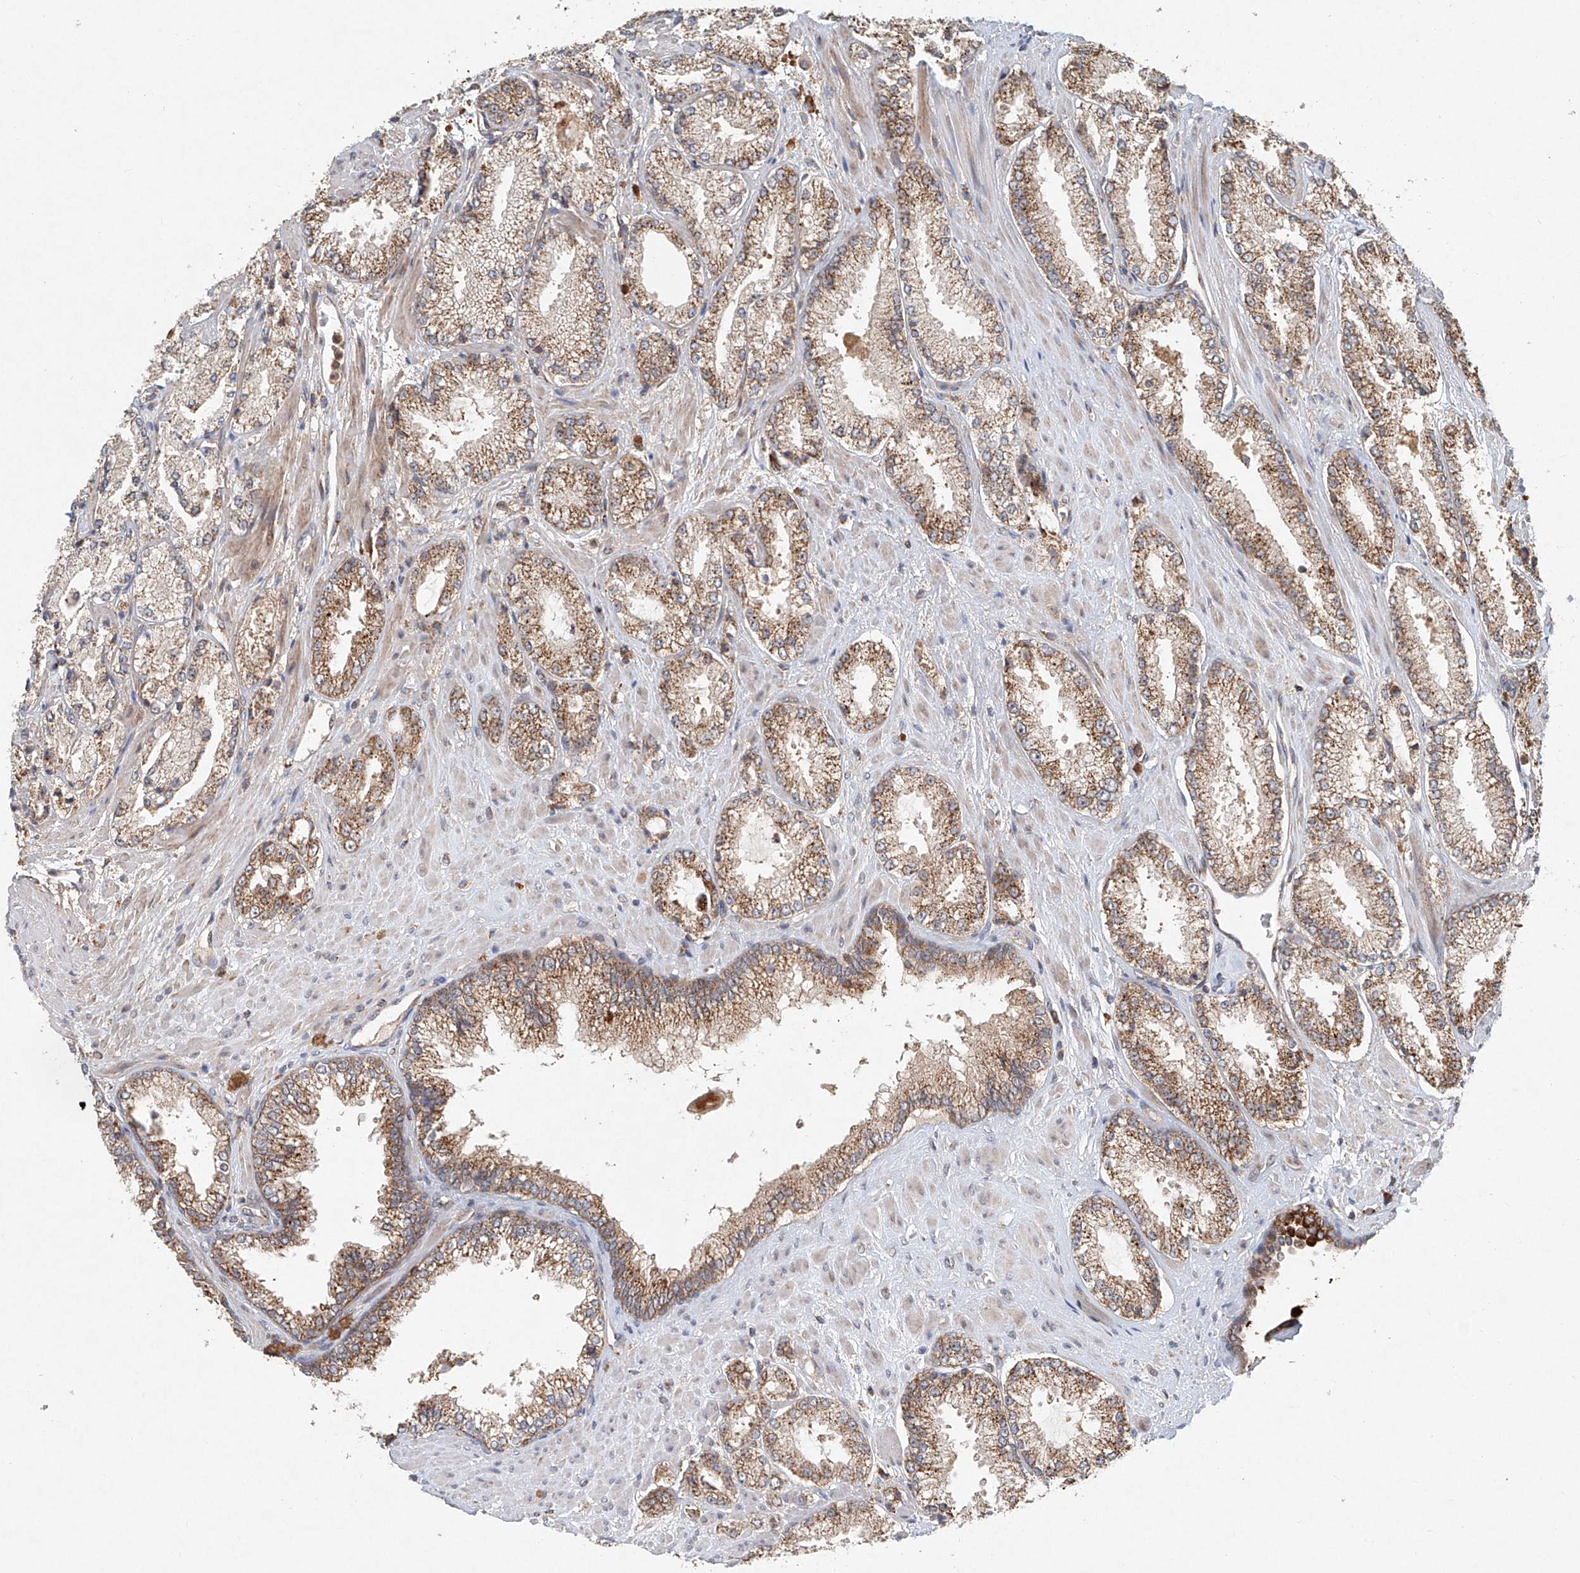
{"staining": {"intensity": "moderate", "quantity": ">75%", "location": "cytoplasmic/membranous"}, "tissue": "prostate cancer", "cell_type": "Tumor cells", "image_type": "cancer", "snomed": [{"axis": "morphology", "description": "Adenocarcinoma, High grade"}, {"axis": "topography", "description": "Prostate"}], "caption": "High-magnification brightfield microscopy of high-grade adenocarcinoma (prostate) stained with DAB (3,3'-diaminobenzidine) (brown) and counterstained with hematoxylin (blue). tumor cells exhibit moderate cytoplasmic/membranous expression is present in about>75% of cells.", "gene": "DCAF11", "patient": {"sex": "male", "age": 73}}